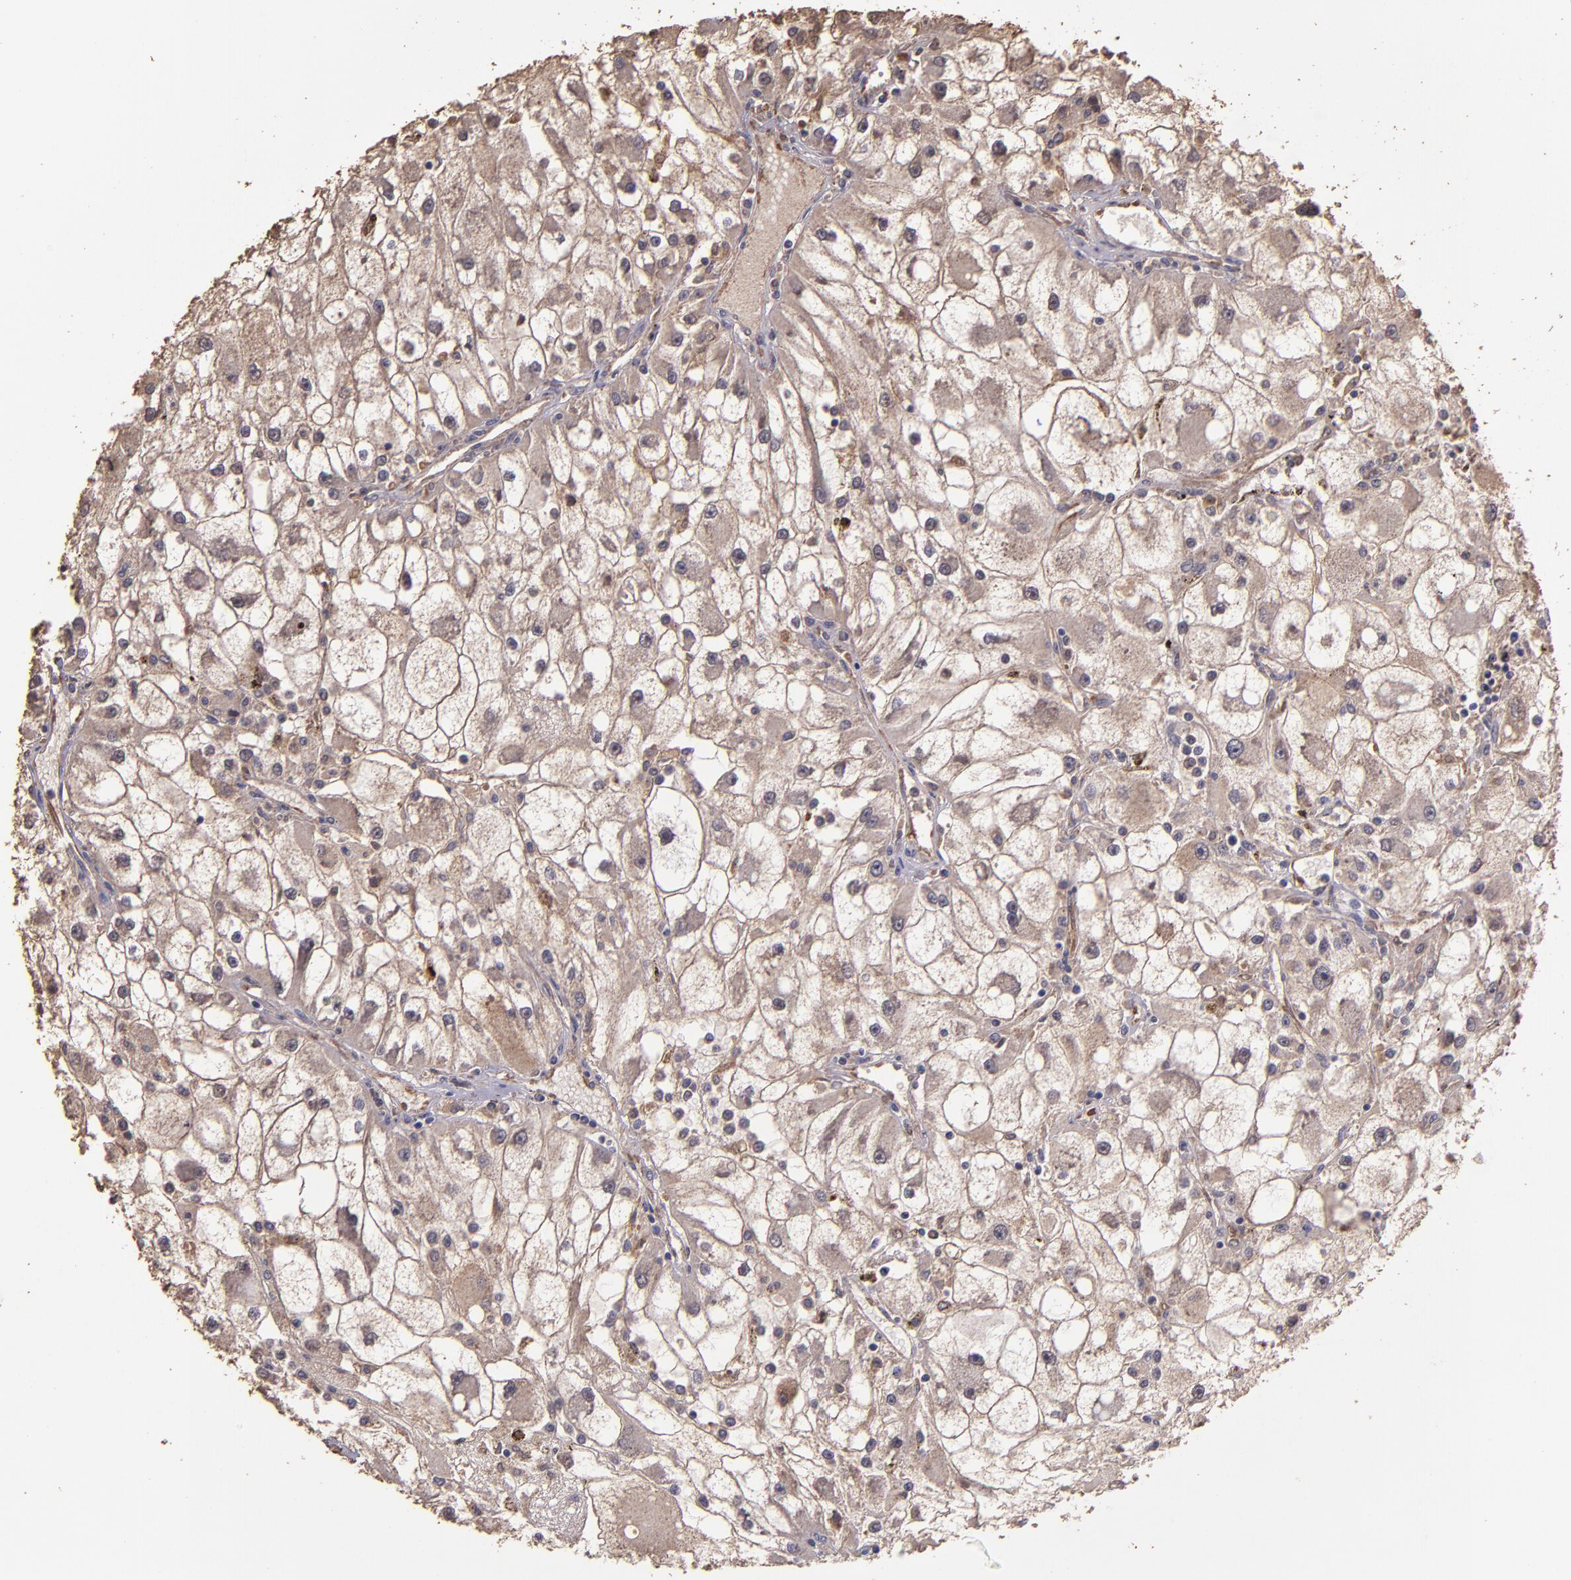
{"staining": {"intensity": "weak", "quantity": ">75%", "location": "cytoplasmic/membranous"}, "tissue": "renal cancer", "cell_type": "Tumor cells", "image_type": "cancer", "snomed": [{"axis": "morphology", "description": "Adenocarcinoma, NOS"}, {"axis": "topography", "description": "Kidney"}], "caption": "Immunohistochemistry micrograph of renal adenocarcinoma stained for a protein (brown), which reveals low levels of weak cytoplasmic/membranous expression in approximately >75% of tumor cells.", "gene": "HECTD1", "patient": {"sex": "female", "age": 73}}